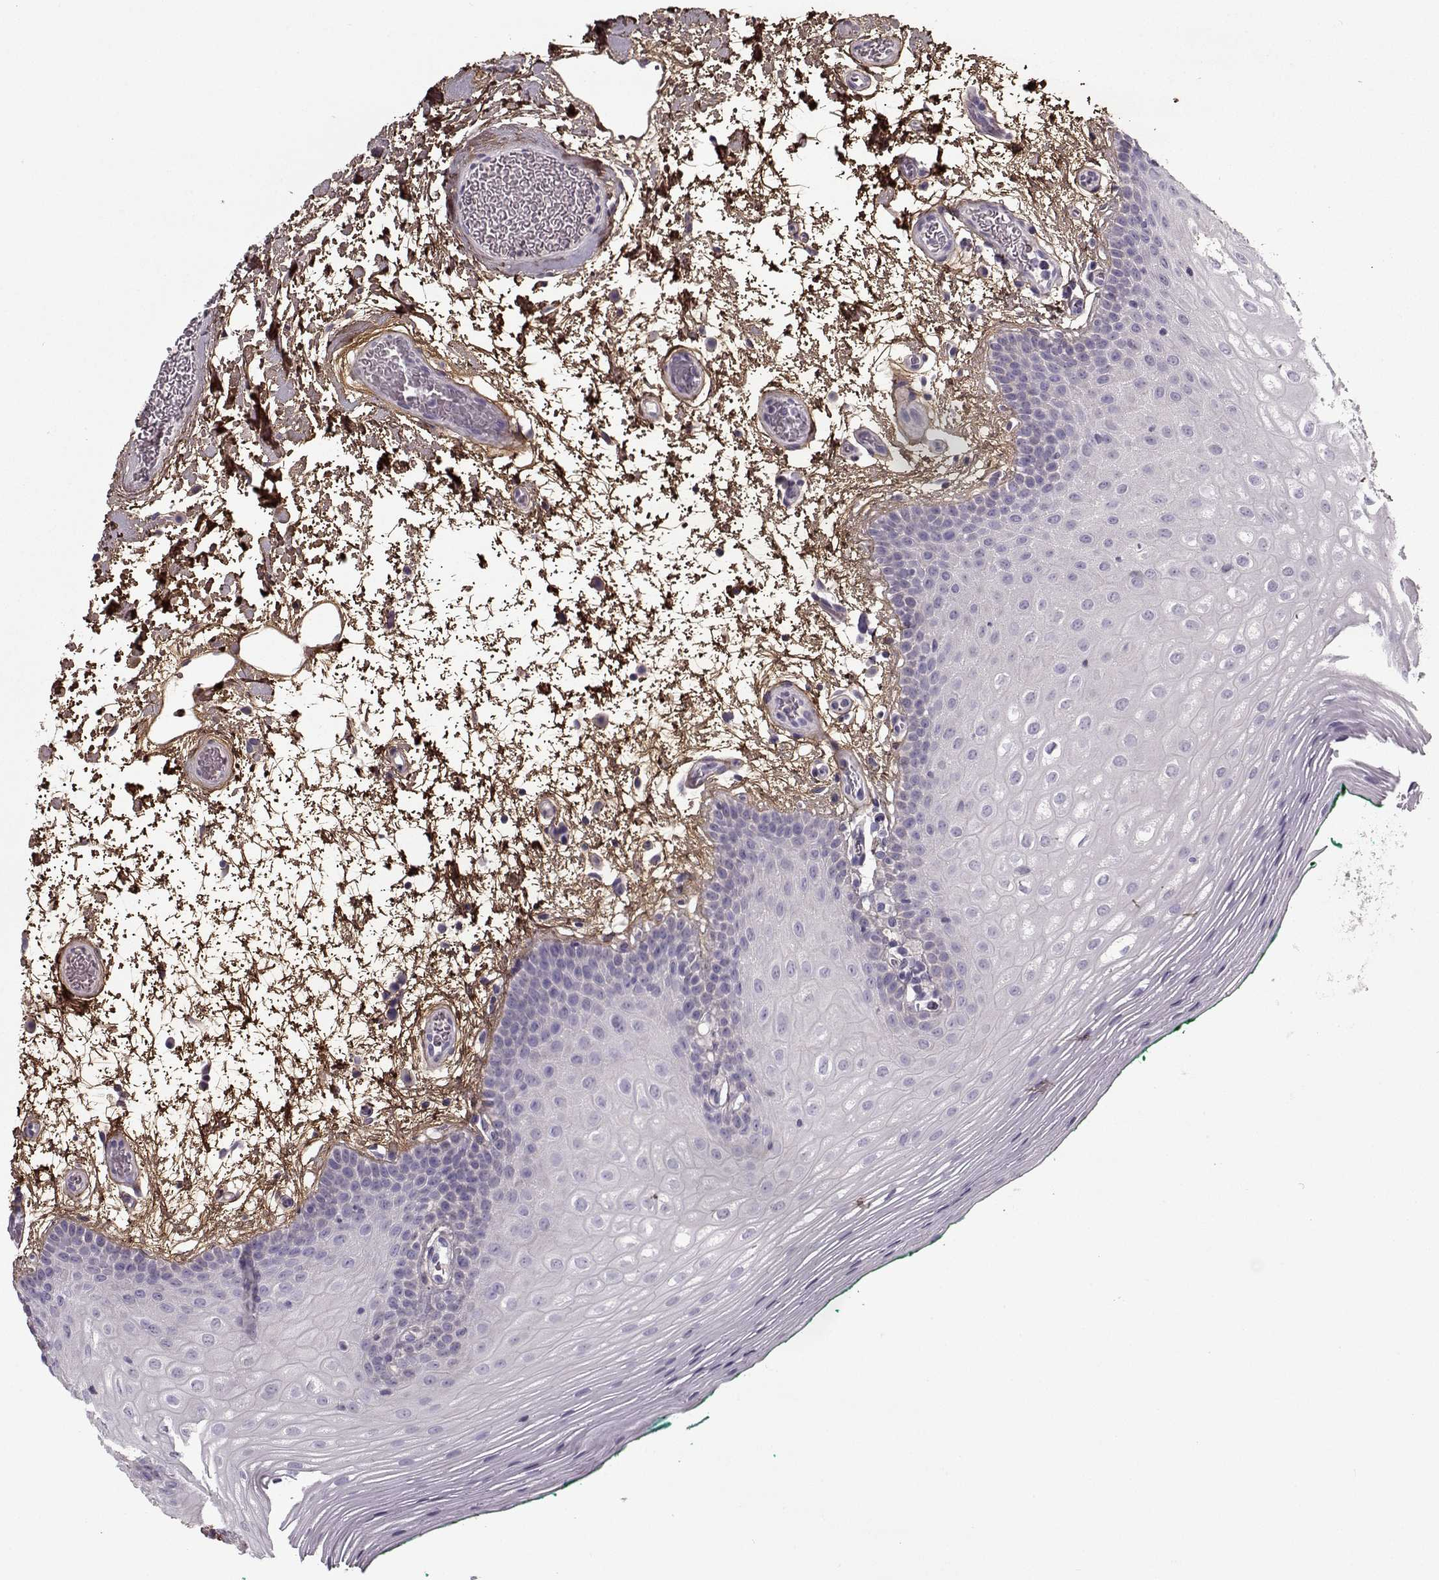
{"staining": {"intensity": "negative", "quantity": "none", "location": "none"}, "tissue": "oral mucosa", "cell_type": "Squamous epithelial cells", "image_type": "normal", "snomed": [{"axis": "morphology", "description": "Normal tissue, NOS"}, {"axis": "morphology", "description": "Squamous cell carcinoma, NOS"}, {"axis": "topography", "description": "Oral tissue"}, {"axis": "topography", "description": "Head-Neck"}], "caption": "High power microscopy photomicrograph of an immunohistochemistry (IHC) micrograph of benign oral mucosa, revealing no significant expression in squamous epithelial cells. Nuclei are stained in blue.", "gene": "LUM", "patient": {"sex": "male", "age": 78}}